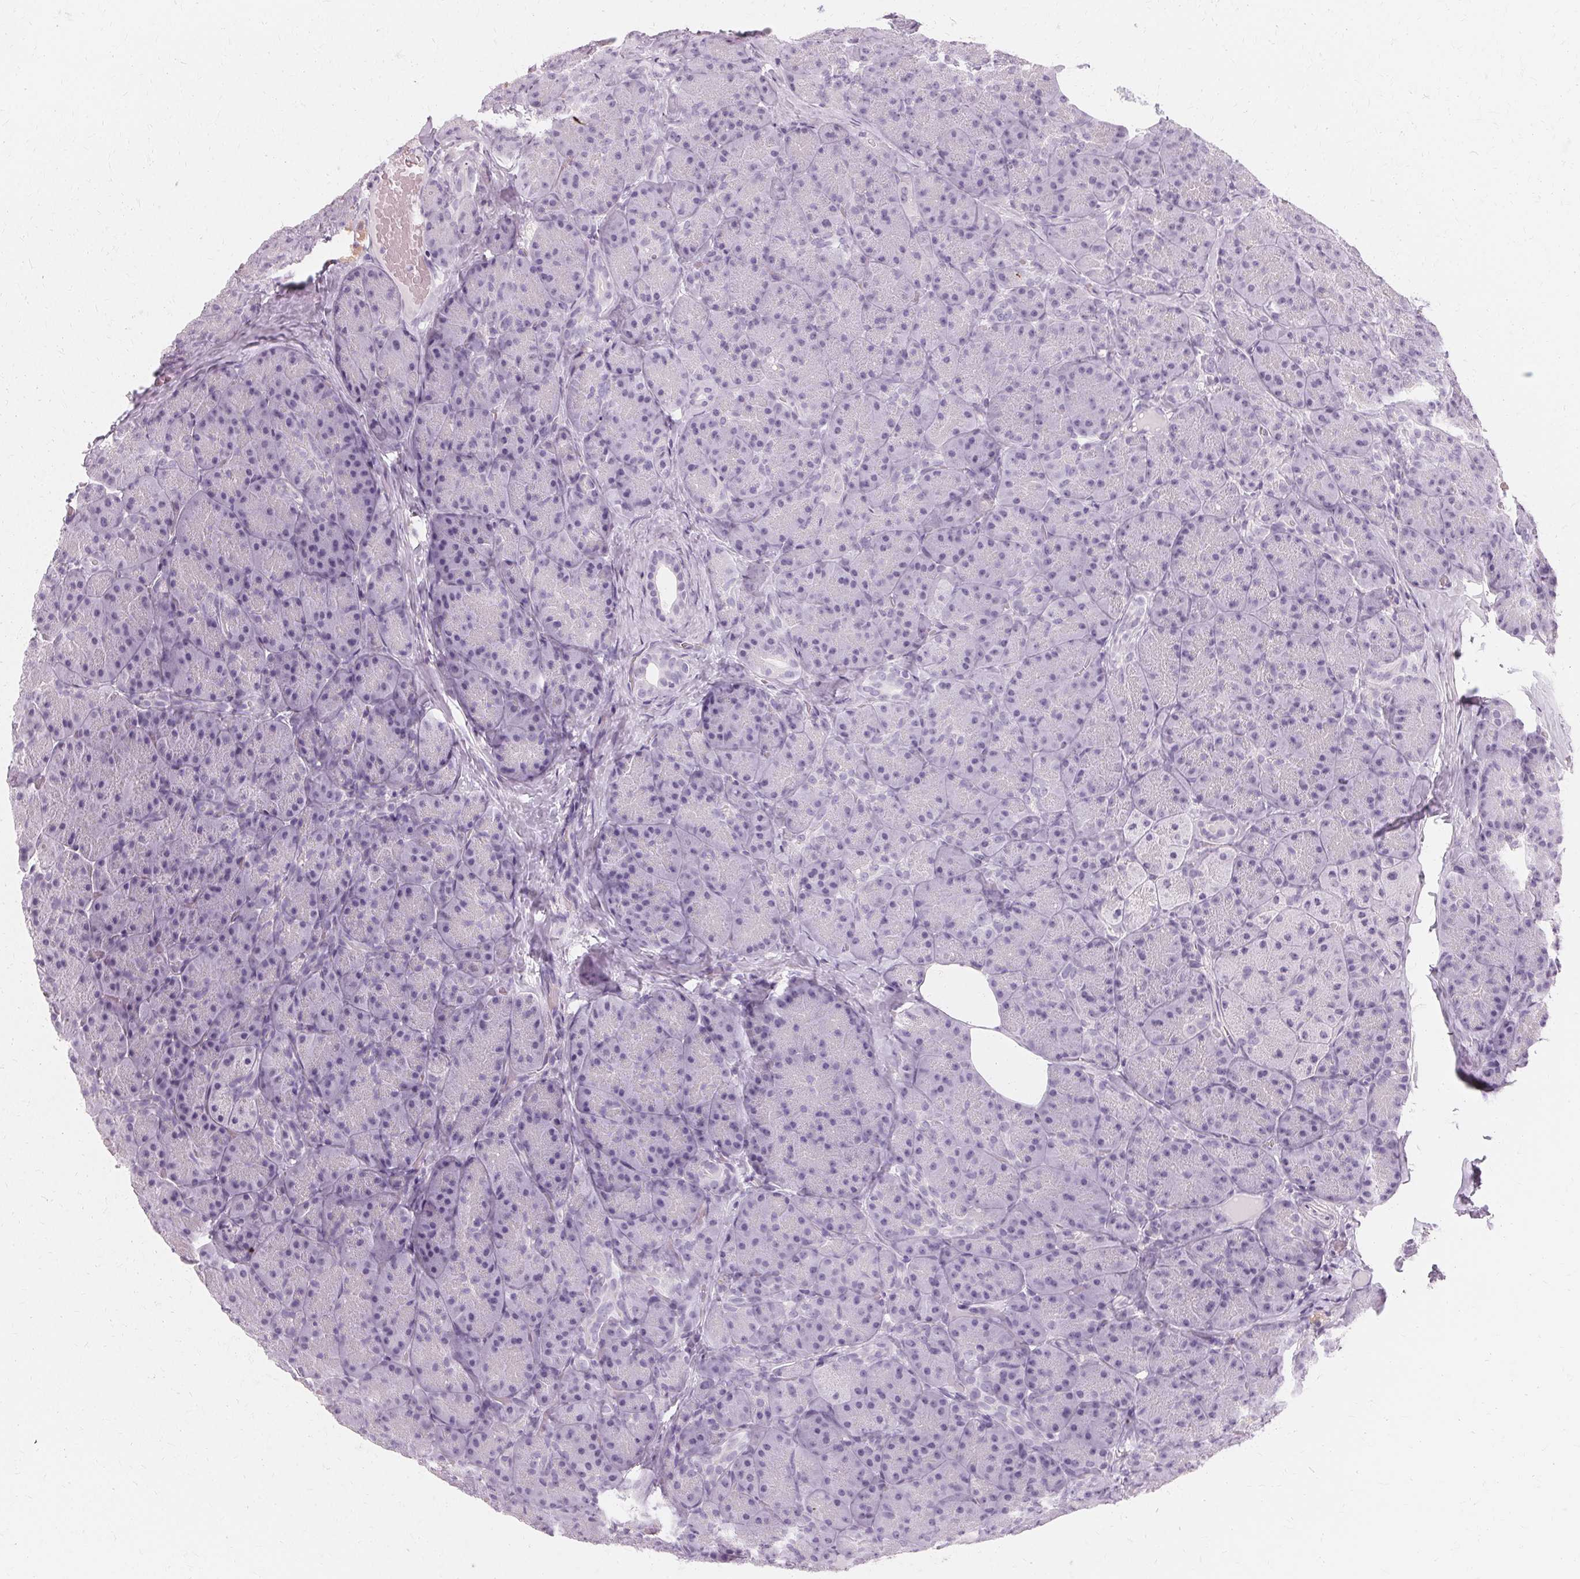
{"staining": {"intensity": "negative", "quantity": "none", "location": "none"}, "tissue": "pancreas", "cell_type": "Exocrine glandular cells", "image_type": "normal", "snomed": [{"axis": "morphology", "description": "Normal tissue, NOS"}, {"axis": "topography", "description": "Pancreas"}], "caption": "High magnification brightfield microscopy of normal pancreas stained with DAB (3,3'-diaminobenzidine) (brown) and counterstained with hematoxylin (blue): exocrine glandular cells show no significant staining.", "gene": "KRT6A", "patient": {"sex": "male", "age": 57}}